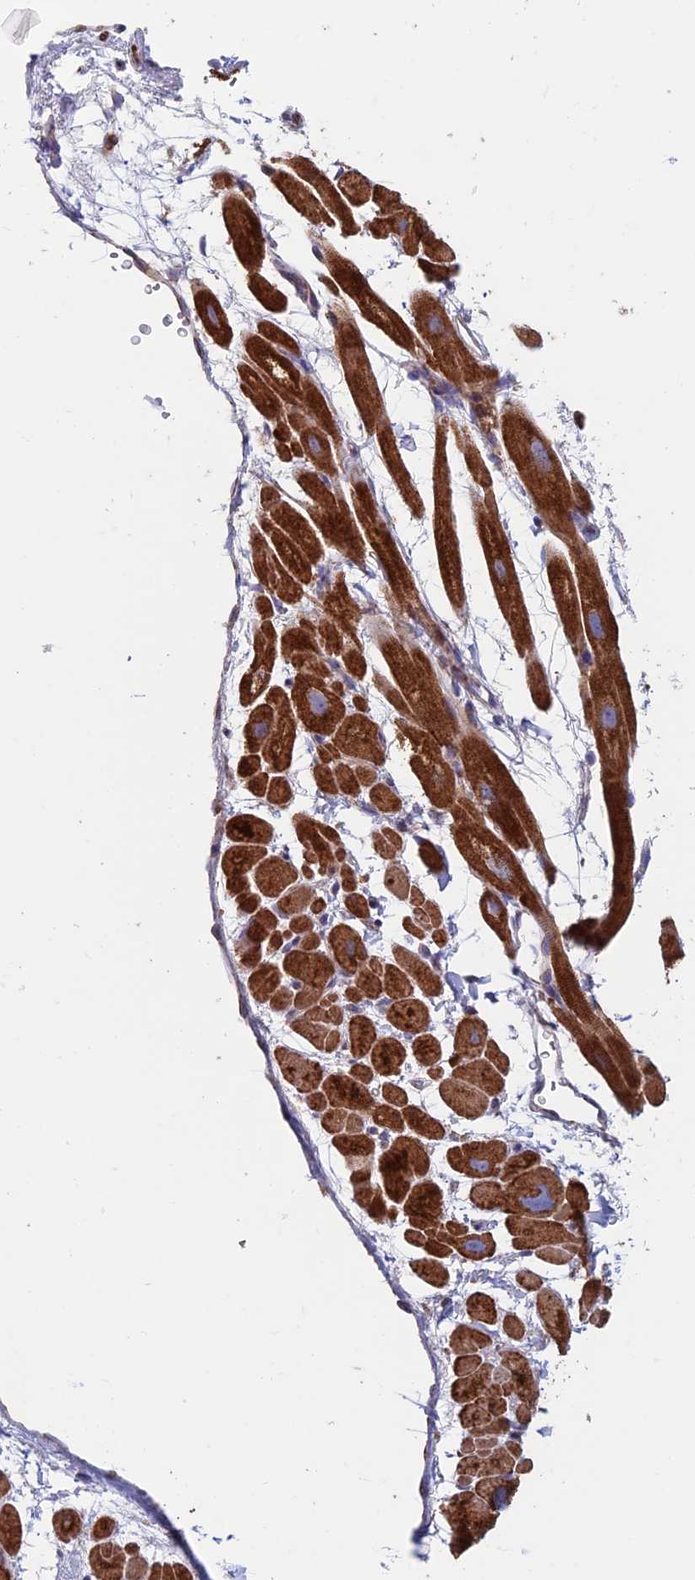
{"staining": {"intensity": "strong", "quantity": ">75%", "location": "cytoplasmic/membranous"}, "tissue": "heart muscle", "cell_type": "Cardiomyocytes", "image_type": "normal", "snomed": [{"axis": "morphology", "description": "Normal tissue, NOS"}, {"axis": "topography", "description": "Heart"}], "caption": "A brown stain labels strong cytoplasmic/membranous staining of a protein in cardiomyocytes of benign heart muscle. The protein of interest is shown in brown color, while the nuclei are stained blue.", "gene": "DNM1L", "patient": {"sex": "male", "age": 49}}